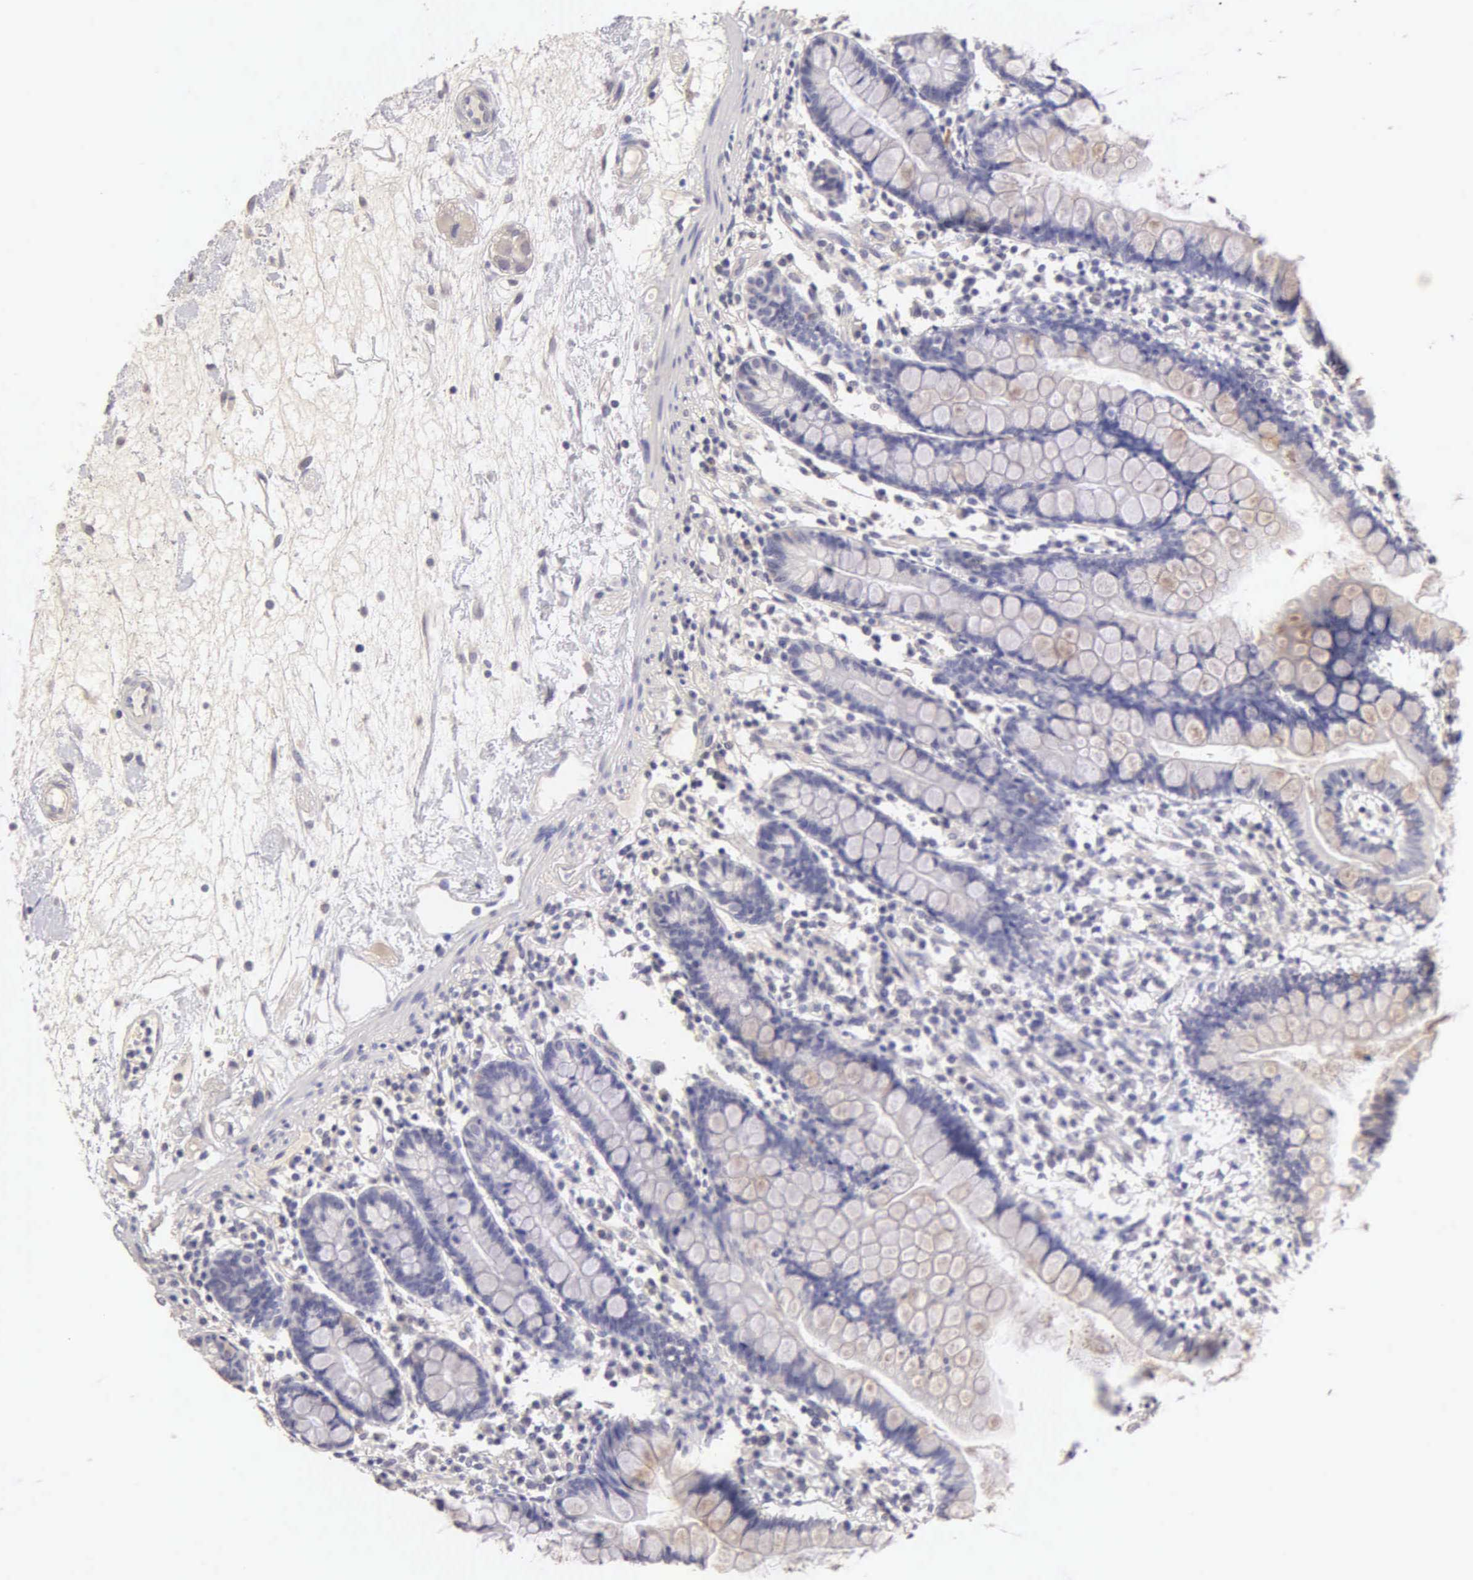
{"staining": {"intensity": "weak", "quantity": "<25%", "location": "cytoplasmic/membranous"}, "tissue": "small intestine", "cell_type": "Glandular cells", "image_type": "normal", "snomed": [{"axis": "morphology", "description": "Normal tissue, NOS"}, {"axis": "topography", "description": "Small intestine"}], "caption": "IHC micrograph of unremarkable small intestine stained for a protein (brown), which reveals no staining in glandular cells. Brightfield microscopy of immunohistochemistry stained with DAB (3,3'-diaminobenzidine) (brown) and hematoxylin (blue), captured at high magnification.", "gene": "ESR1", "patient": {"sex": "female", "age": 51}}